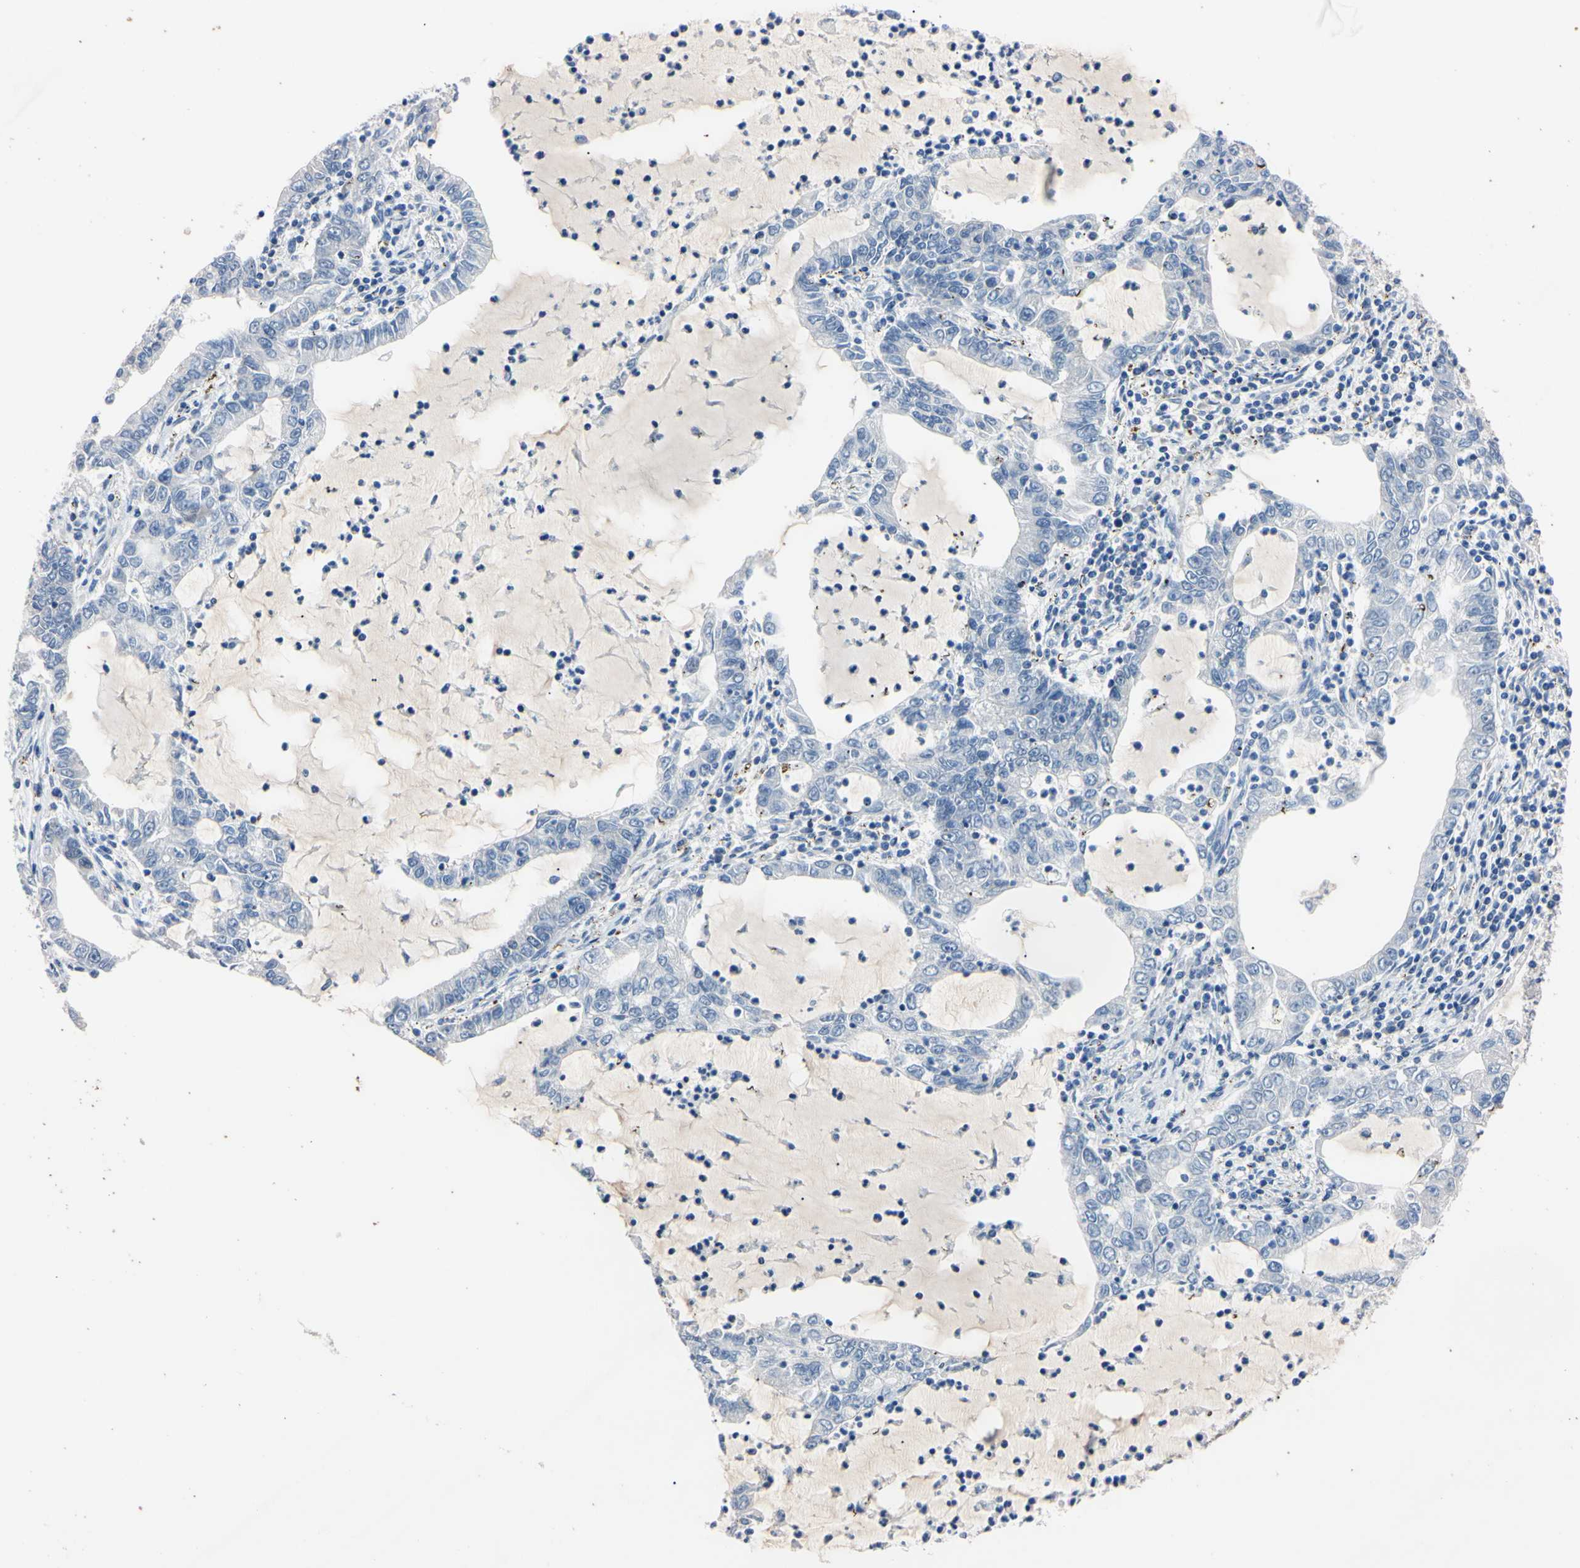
{"staining": {"intensity": "negative", "quantity": "none", "location": "none"}, "tissue": "lung cancer", "cell_type": "Tumor cells", "image_type": "cancer", "snomed": [{"axis": "morphology", "description": "Adenocarcinoma, NOS"}, {"axis": "topography", "description": "Lung"}], "caption": "Immunohistochemistry (IHC) photomicrograph of human lung adenocarcinoma stained for a protein (brown), which shows no staining in tumor cells.", "gene": "PNKD", "patient": {"sex": "female", "age": 51}}